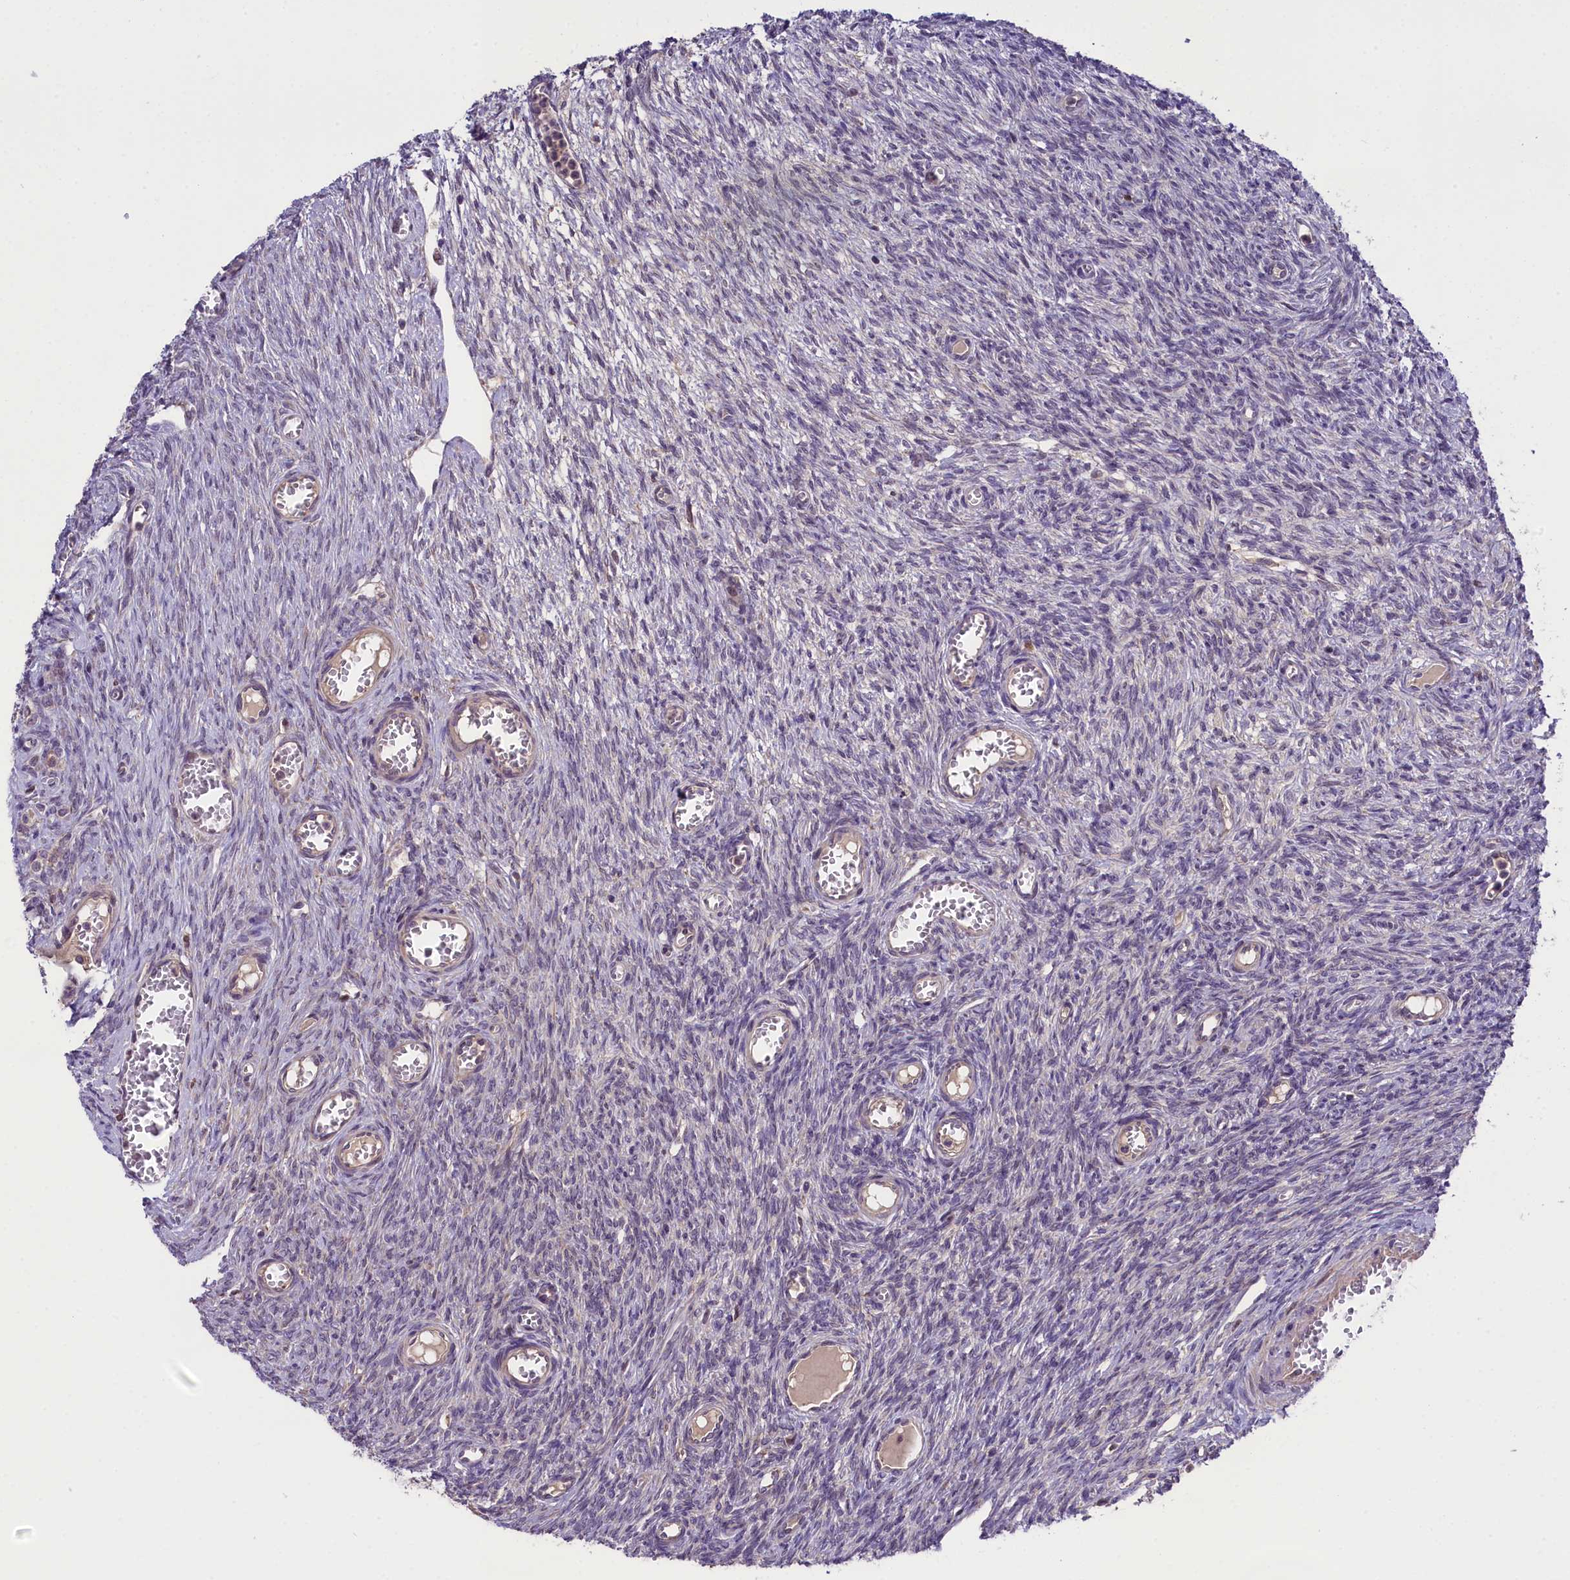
{"staining": {"intensity": "weak", "quantity": ">75%", "location": "cytoplasmic/membranous"}, "tissue": "ovary", "cell_type": "Follicle cells", "image_type": "normal", "snomed": [{"axis": "morphology", "description": "Normal tissue, NOS"}, {"axis": "topography", "description": "Ovary"}], "caption": "Immunohistochemistry of normal ovary shows low levels of weak cytoplasmic/membranous positivity in about >75% of follicle cells. The staining was performed using DAB to visualize the protein expression in brown, while the nuclei were stained in blue with hematoxylin (Magnification: 20x).", "gene": "ABCC10", "patient": {"sex": "female", "age": 44}}